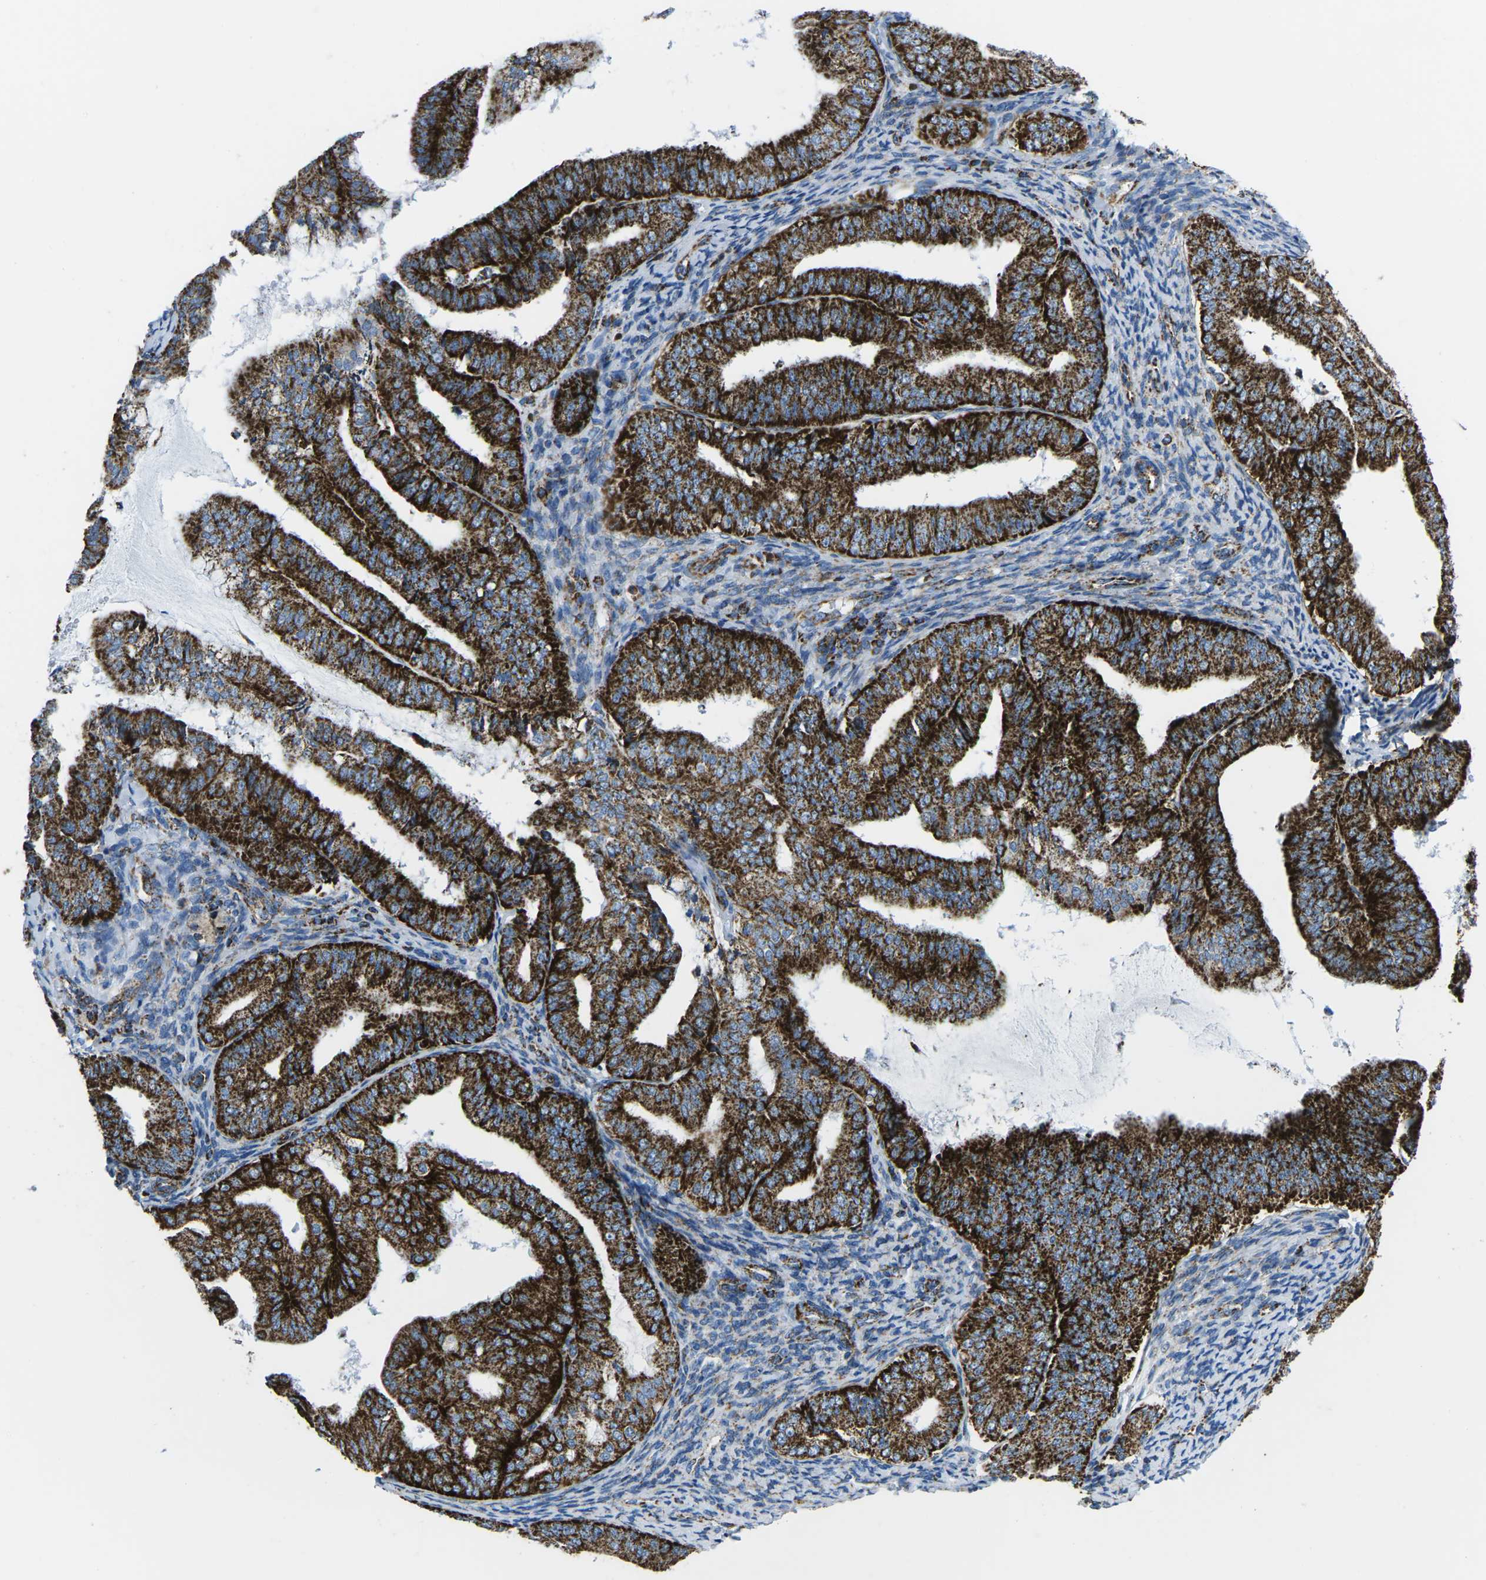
{"staining": {"intensity": "strong", "quantity": ">75%", "location": "cytoplasmic/membranous"}, "tissue": "endometrial cancer", "cell_type": "Tumor cells", "image_type": "cancer", "snomed": [{"axis": "morphology", "description": "Adenocarcinoma, NOS"}, {"axis": "topography", "description": "Endometrium"}], "caption": "Immunohistochemistry micrograph of human adenocarcinoma (endometrial) stained for a protein (brown), which reveals high levels of strong cytoplasmic/membranous expression in about >75% of tumor cells.", "gene": "COX6C", "patient": {"sex": "female", "age": 63}}